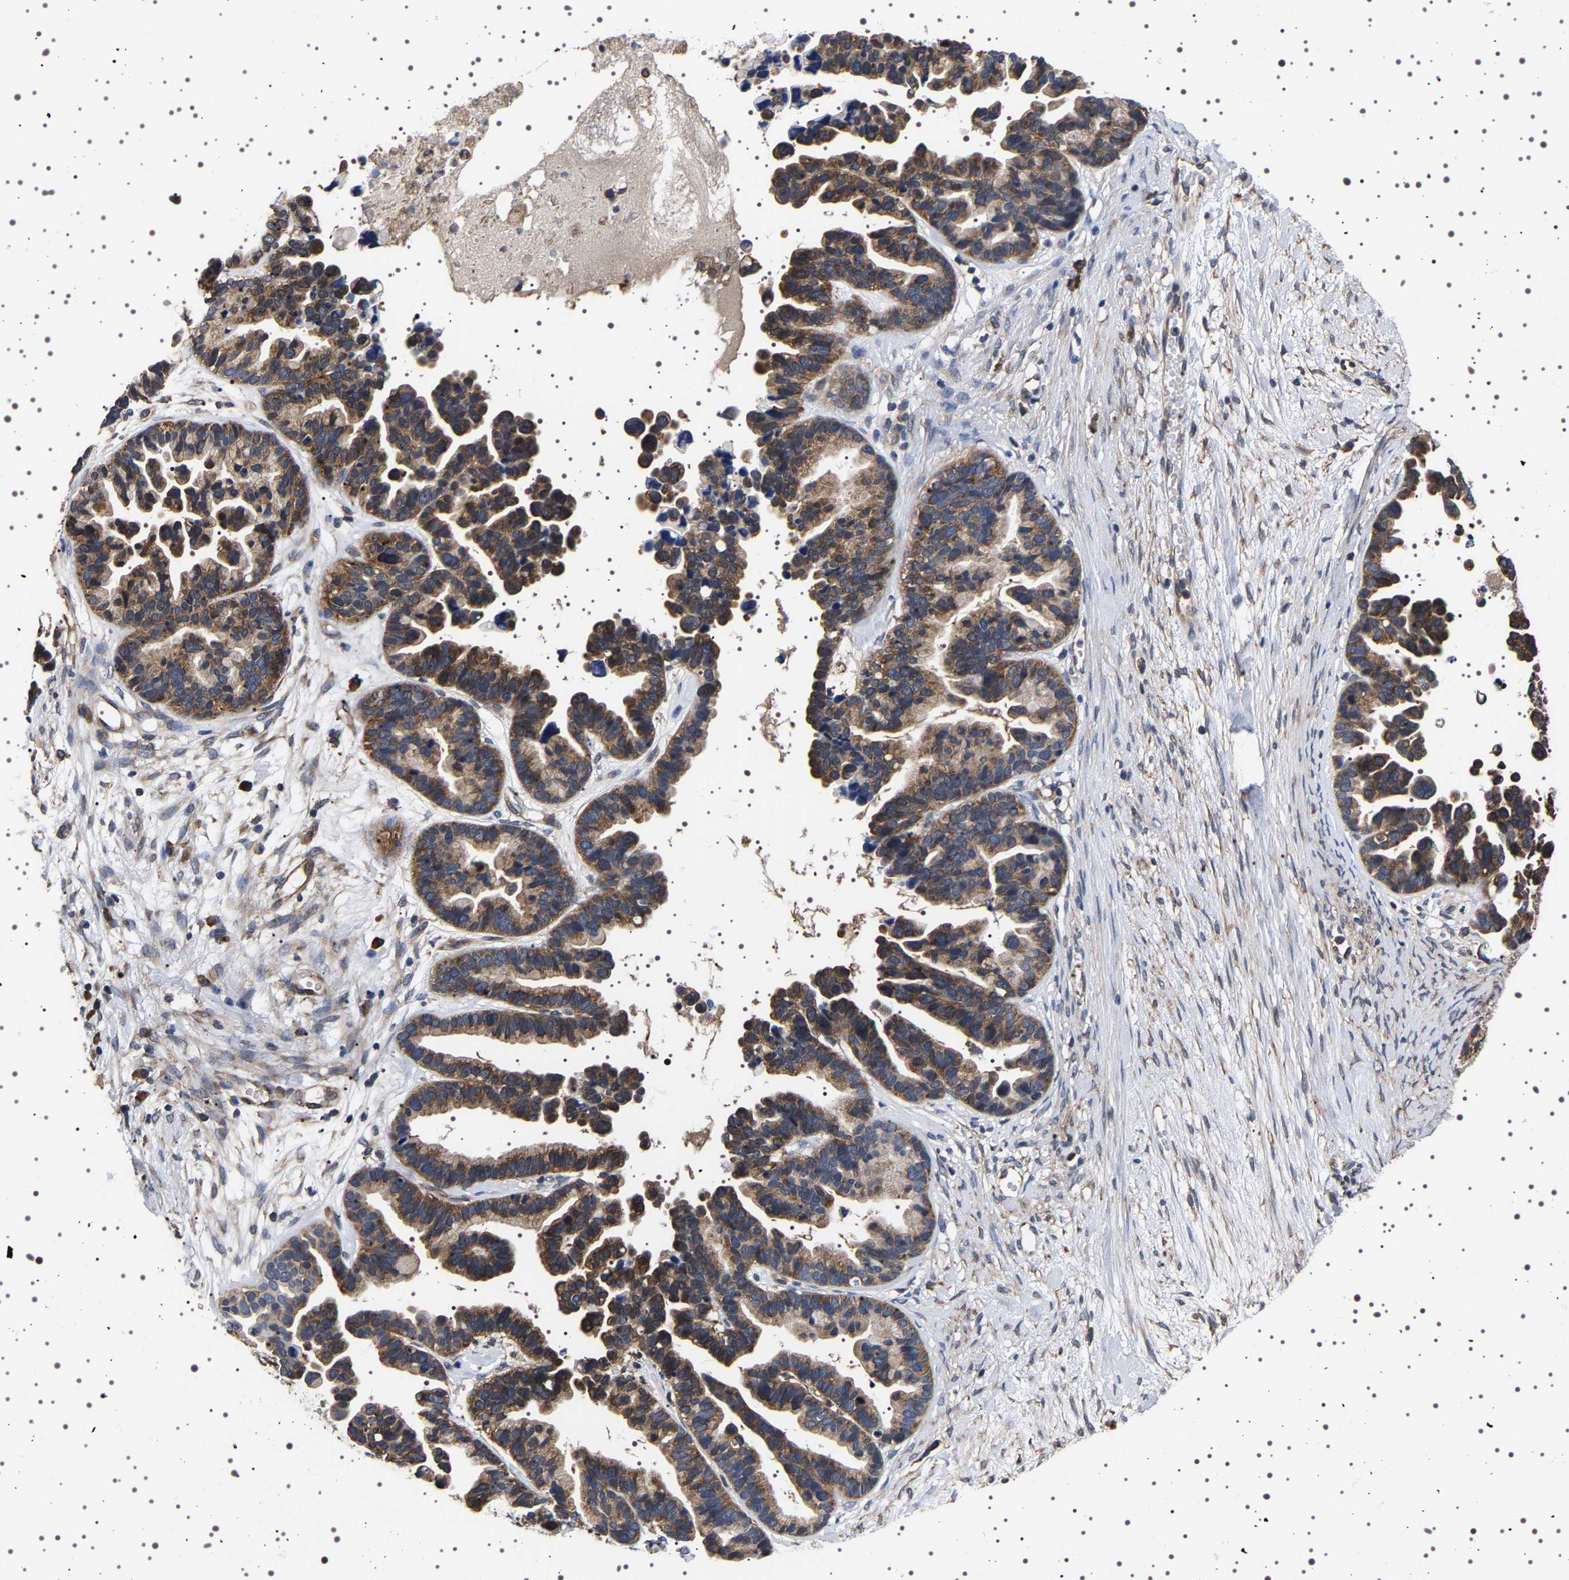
{"staining": {"intensity": "strong", "quantity": "25%-75%", "location": "cytoplasmic/membranous"}, "tissue": "ovarian cancer", "cell_type": "Tumor cells", "image_type": "cancer", "snomed": [{"axis": "morphology", "description": "Cystadenocarcinoma, serous, NOS"}, {"axis": "topography", "description": "Ovary"}], "caption": "About 25%-75% of tumor cells in ovarian cancer exhibit strong cytoplasmic/membranous protein expression as visualized by brown immunohistochemical staining.", "gene": "DARS1", "patient": {"sex": "female", "age": 56}}